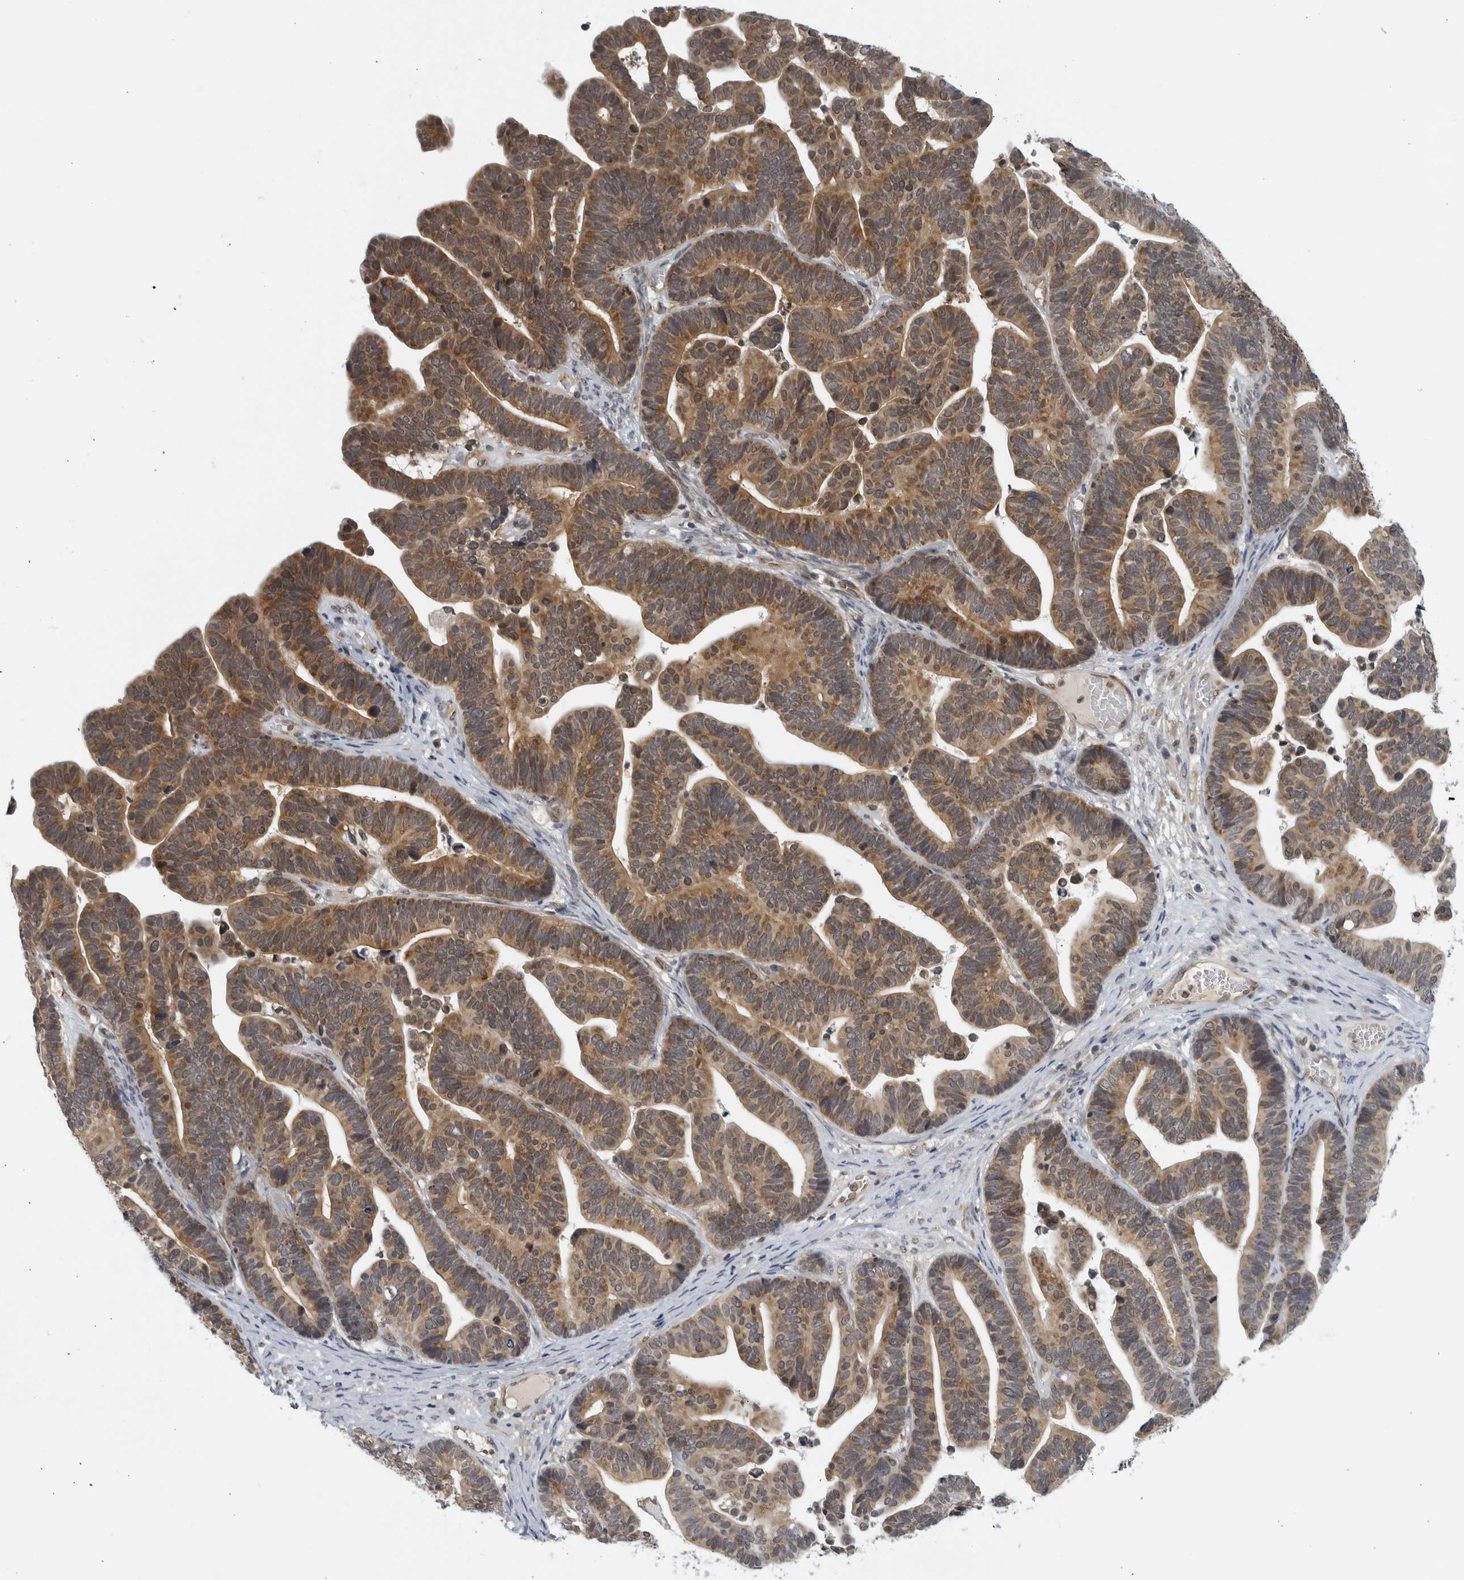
{"staining": {"intensity": "moderate", "quantity": ">75%", "location": "cytoplasmic/membranous"}, "tissue": "ovarian cancer", "cell_type": "Tumor cells", "image_type": "cancer", "snomed": [{"axis": "morphology", "description": "Cystadenocarcinoma, serous, NOS"}, {"axis": "topography", "description": "Ovary"}], "caption": "There is medium levels of moderate cytoplasmic/membranous positivity in tumor cells of ovarian serous cystadenocarcinoma, as demonstrated by immunohistochemical staining (brown color).", "gene": "RC3H1", "patient": {"sex": "female", "age": 56}}